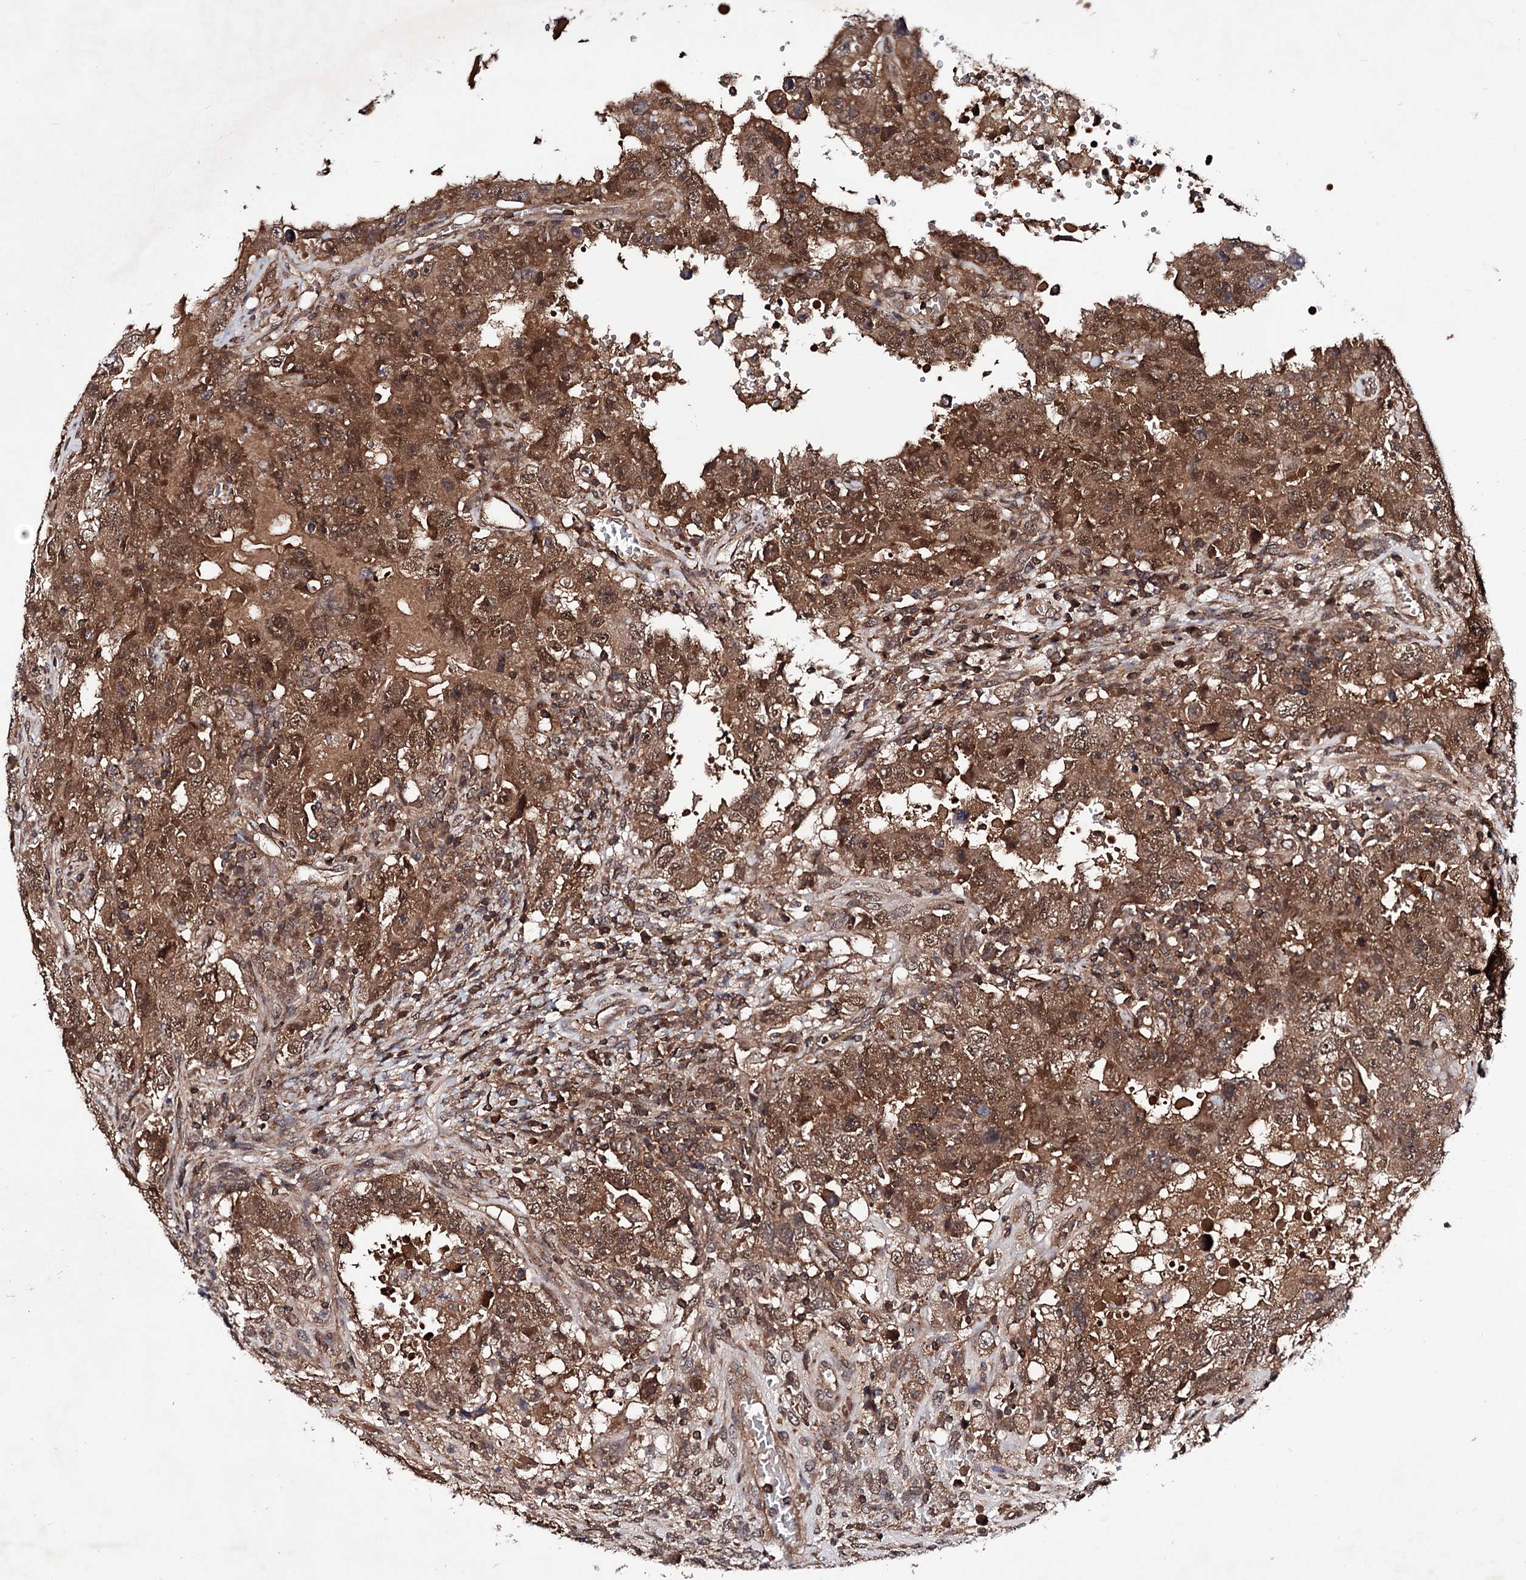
{"staining": {"intensity": "moderate", "quantity": ">75%", "location": "cytoplasmic/membranous,nuclear"}, "tissue": "testis cancer", "cell_type": "Tumor cells", "image_type": "cancer", "snomed": [{"axis": "morphology", "description": "Carcinoma, Embryonal, NOS"}, {"axis": "topography", "description": "Testis"}], "caption": "The micrograph demonstrates immunohistochemical staining of embryonal carcinoma (testis). There is moderate cytoplasmic/membranous and nuclear expression is seen in about >75% of tumor cells.", "gene": "MICAL2", "patient": {"sex": "male", "age": 26}}